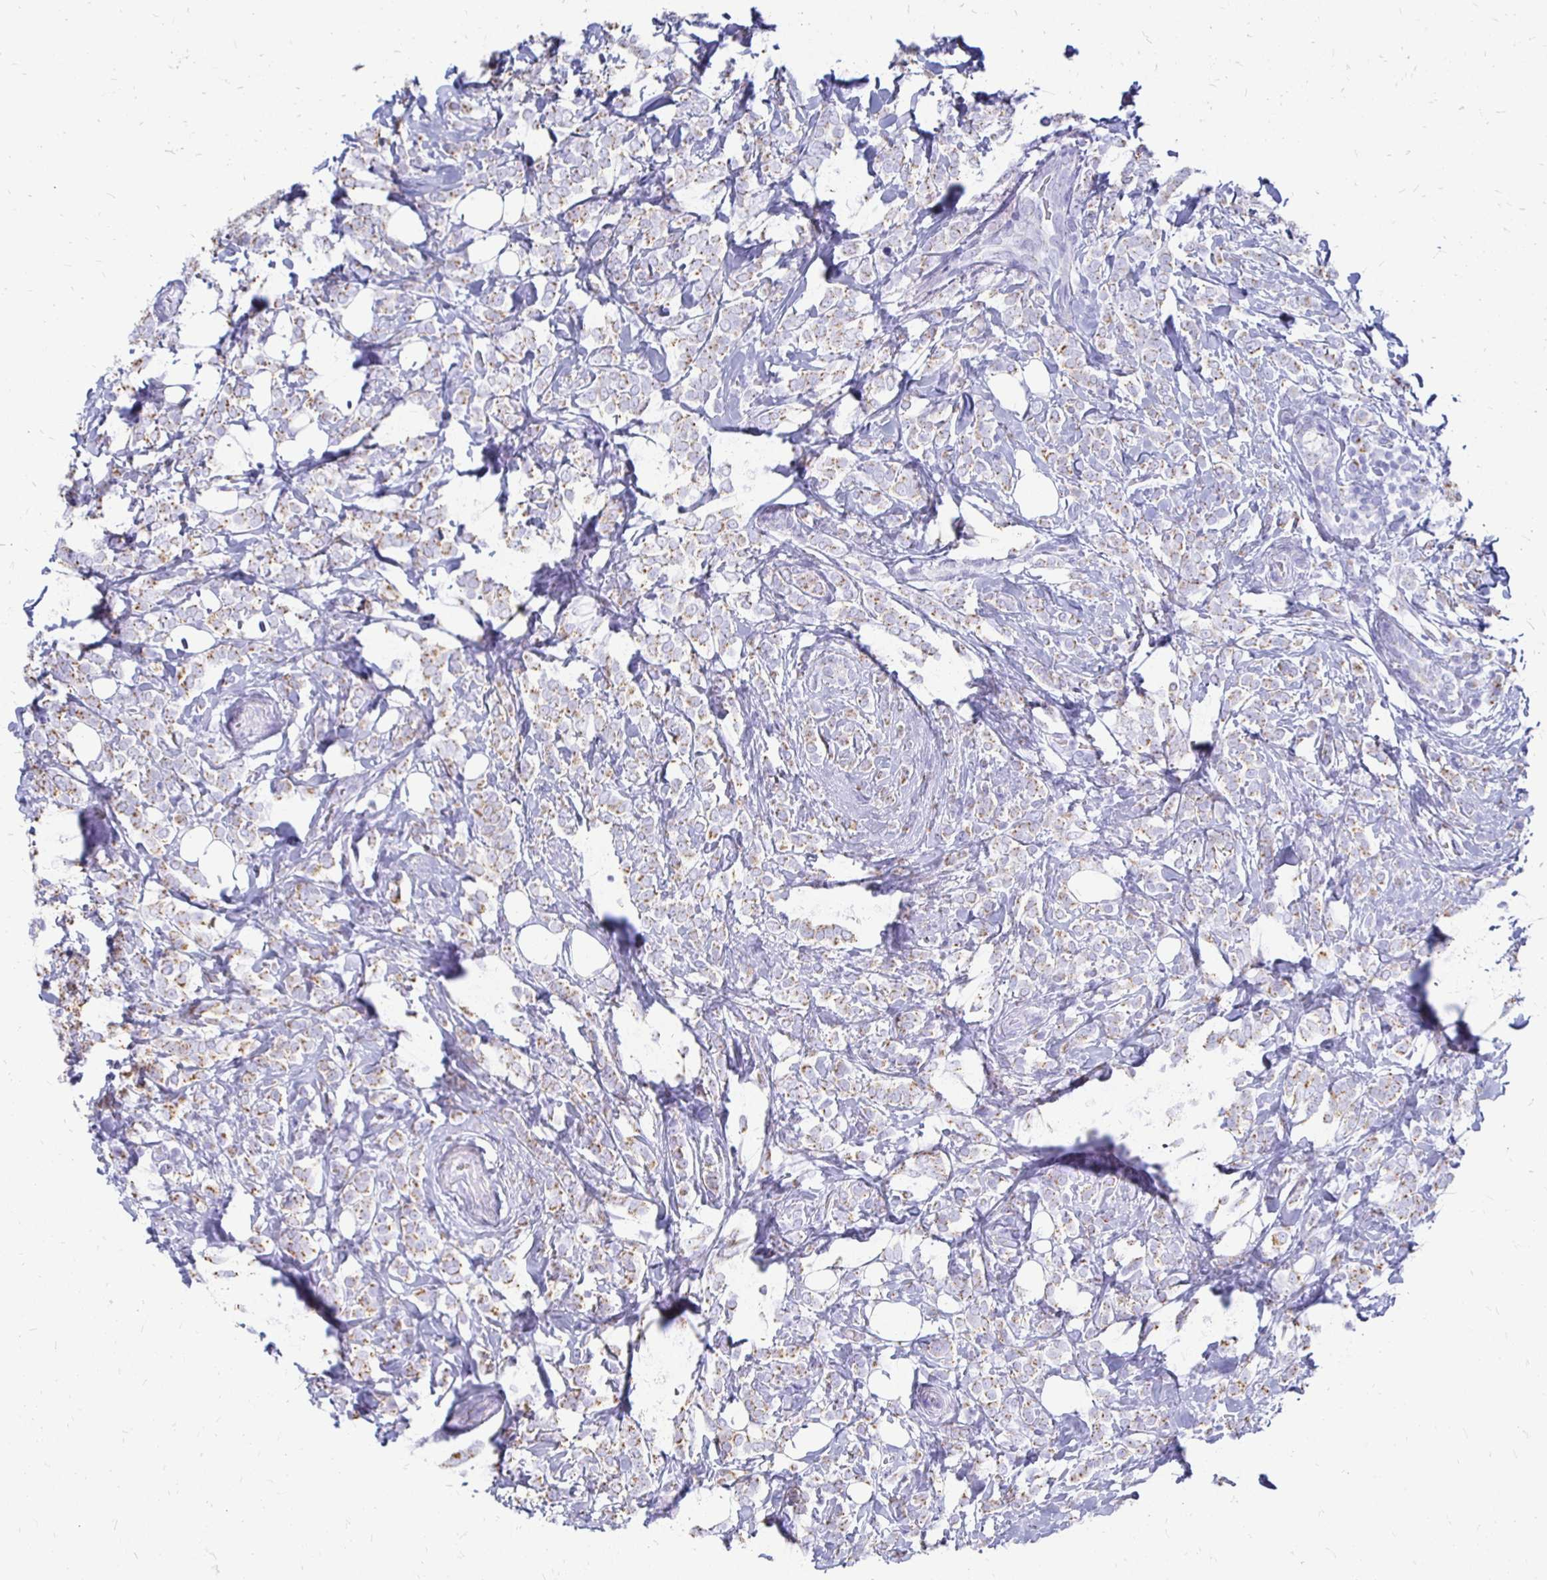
{"staining": {"intensity": "weak", "quantity": ">75%", "location": "cytoplasmic/membranous"}, "tissue": "breast cancer", "cell_type": "Tumor cells", "image_type": "cancer", "snomed": [{"axis": "morphology", "description": "Lobular carcinoma"}, {"axis": "topography", "description": "Breast"}], "caption": "Breast cancer (lobular carcinoma) tissue shows weak cytoplasmic/membranous staining in approximately >75% of tumor cells, visualized by immunohistochemistry. The protein is stained brown, and the nuclei are stained in blue (DAB IHC with brightfield microscopy, high magnification).", "gene": "PAGE4", "patient": {"sex": "female", "age": 49}}